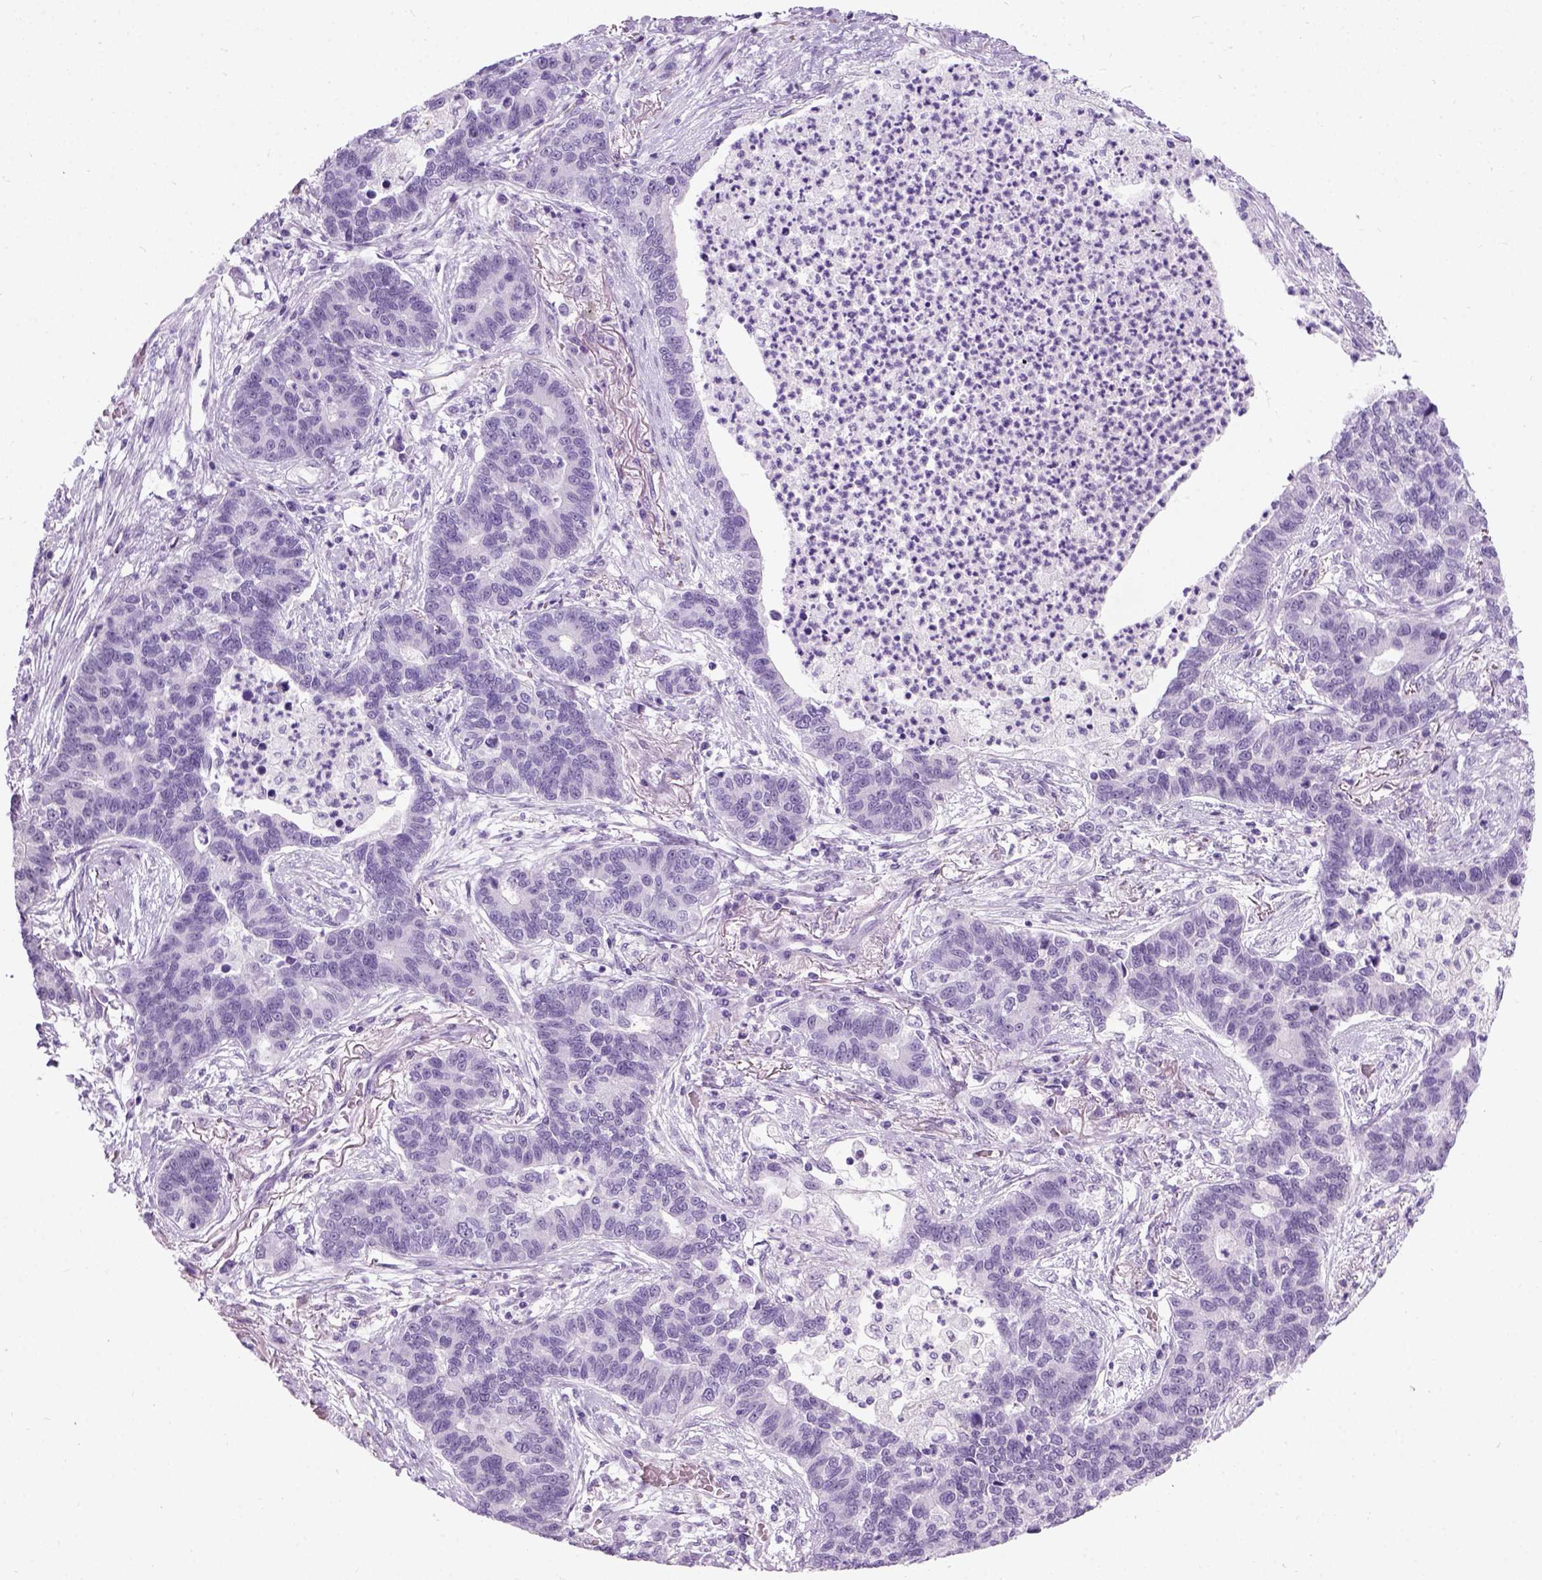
{"staining": {"intensity": "negative", "quantity": "none", "location": "none"}, "tissue": "lung cancer", "cell_type": "Tumor cells", "image_type": "cancer", "snomed": [{"axis": "morphology", "description": "Adenocarcinoma, NOS"}, {"axis": "topography", "description": "Lung"}], "caption": "This is an immunohistochemistry (IHC) micrograph of lung adenocarcinoma. There is no positivity in tumor cells.", "gene": "AXDND1", "patient": {"sex": "female", "age": 57}}